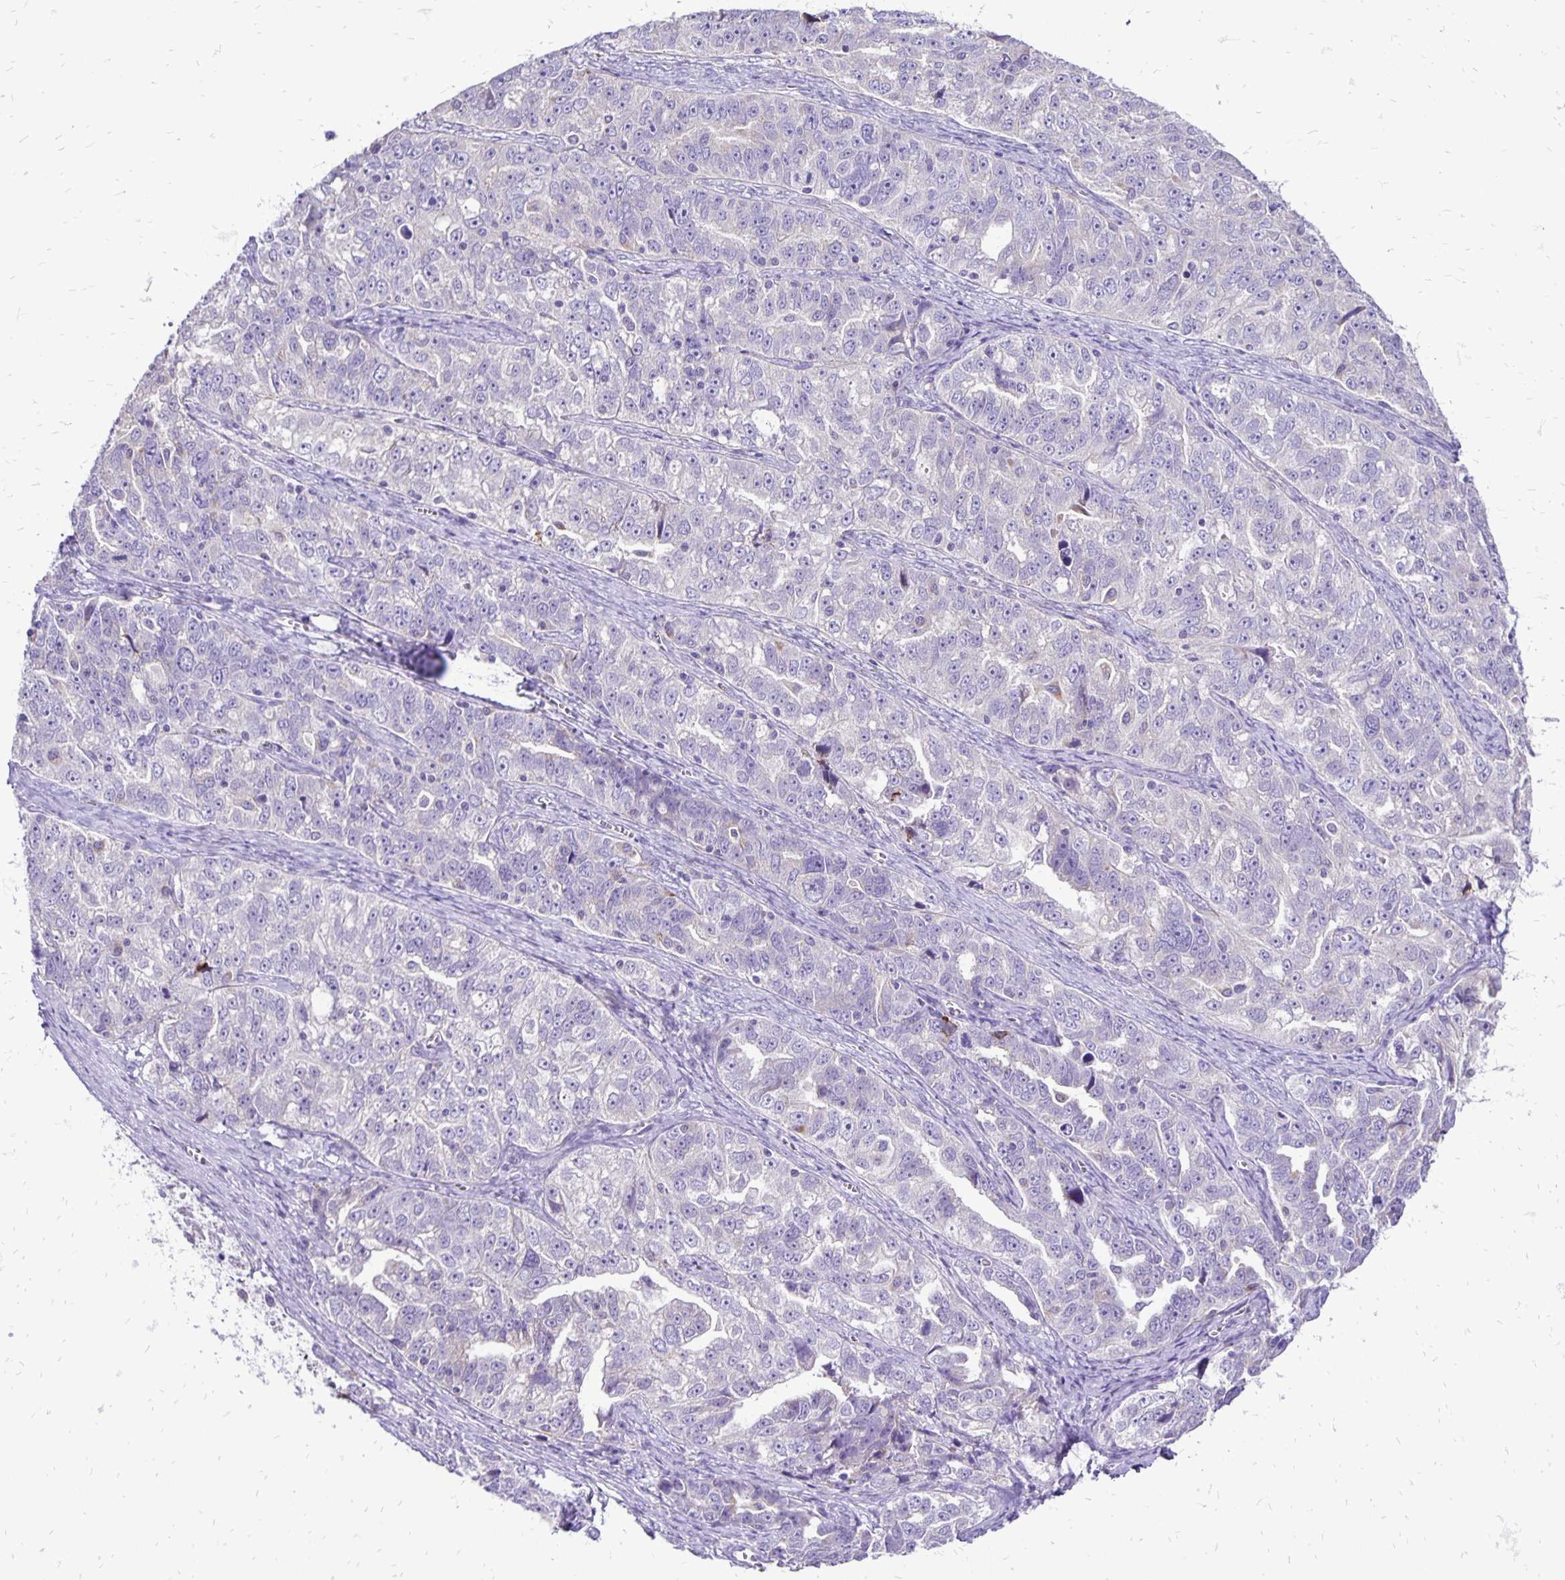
{"staining": {"intensity": "negative", "quantity": "none", "location": "none"}, "tissue": "ovarian cancer", "cell_type": "Tumor cells", "image_type": "cancer", "snomed": [{"axis": "morphology", "description": "Cystadenocarcinoma, serous, NOS"}, {"axis": "topography", "description": "Ovary"}], "caption": "This is a photomicrograph of IHC staining of ovarian cancer, which shows no staining in tumor cells.", "gene": "EIF5A", "patient": {"sex": "female", "age": 51}}